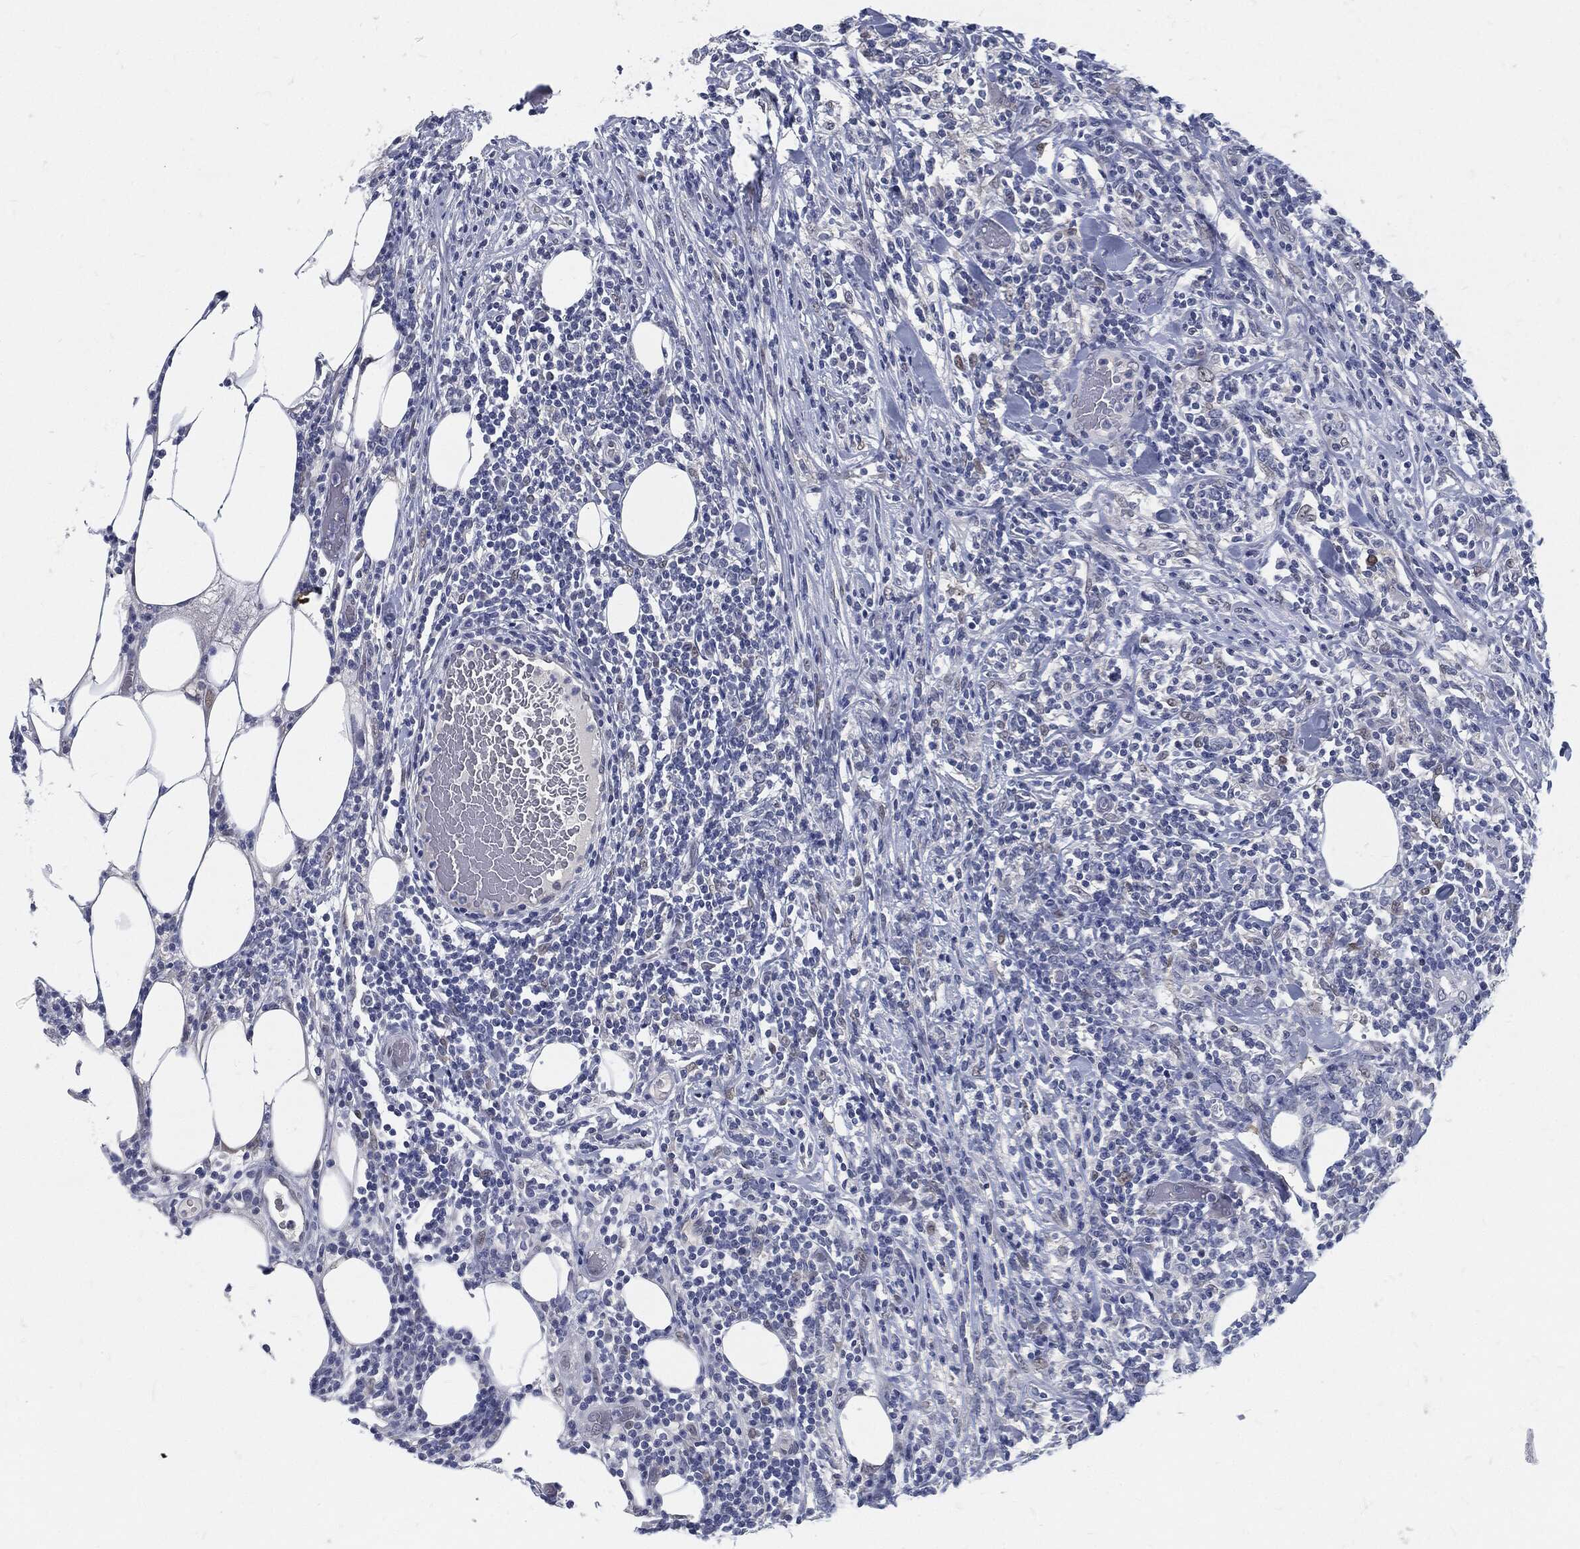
{"staining": {"intensity": "negative", "quantity": "none", "location": "none"}, "tissue": "lymphoma", "cell_type": "Tumor cells", "image_type": "cancer", "snomed": [{"axis": "morphology", "description": "Malignant lymphoma, non-Hodgkin's type, High grade"}, {"axis": "topography", "description": "Lymph node"}], "caption": "Immunohistochemistry of lymphoma displays no positivity in tumor cells.", "gene": "PROM1", "patient": {"sex": "female", "age": 84}}